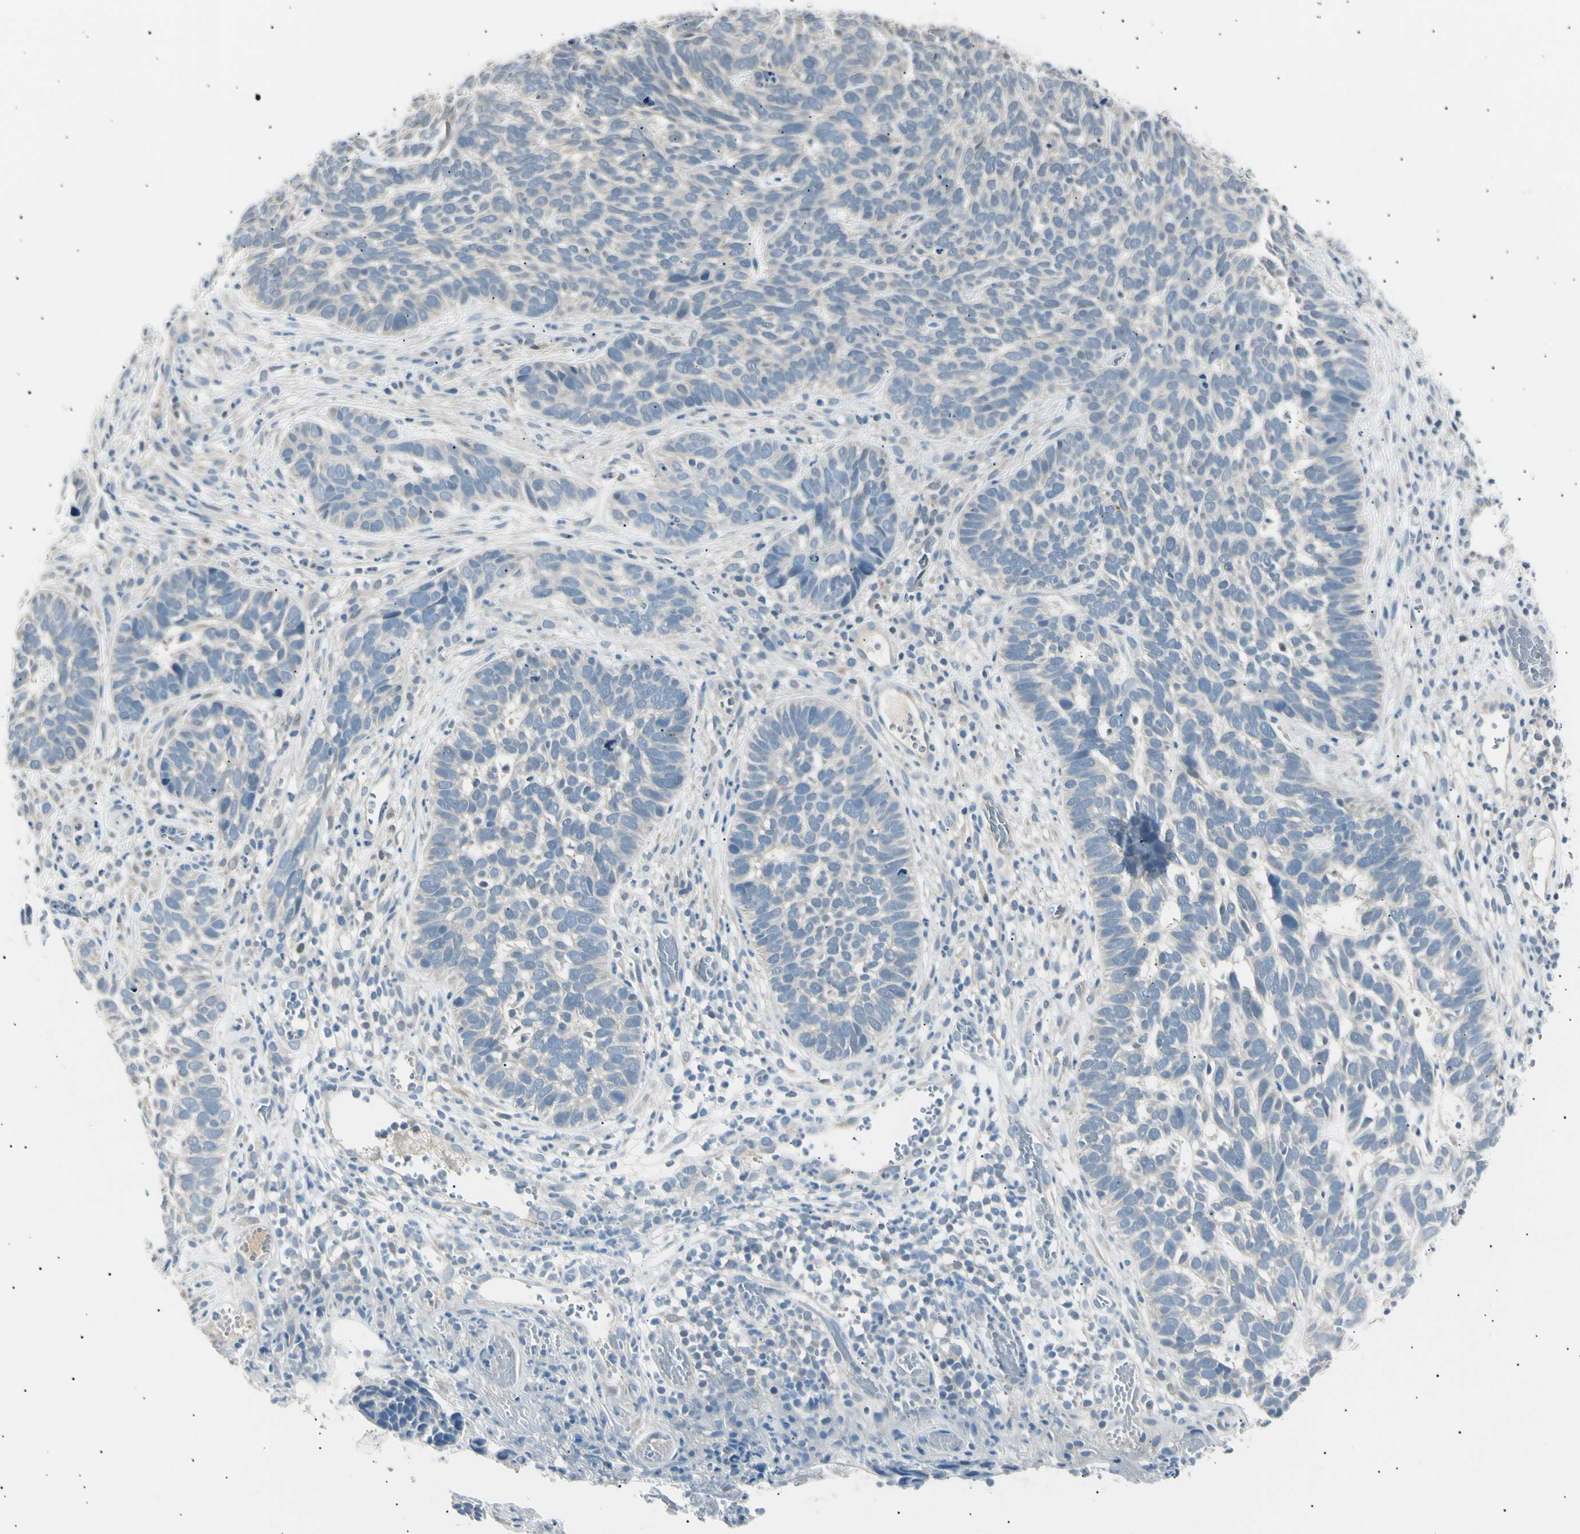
{"staining": {"intensity": "negative", "quantity": "none", "location": "none"}, "tissue": "skin cancer", "cell_type": "Tumor cells", "image_type": "cancer", "snomed": [{"axis": "morphology", "description": "Basal cell carcinoma"}, {"axis": "topography", "description": "Skin"}], "caption": "Histopathology image shows no protein staining in tumor cells of skin basal cell carcinoma tissue. (DAB immunohistochemistry (IHC) with hematoxylin counter stain).", "gene": "LHPP", "patient": {"sex": "male", "age": 87}}